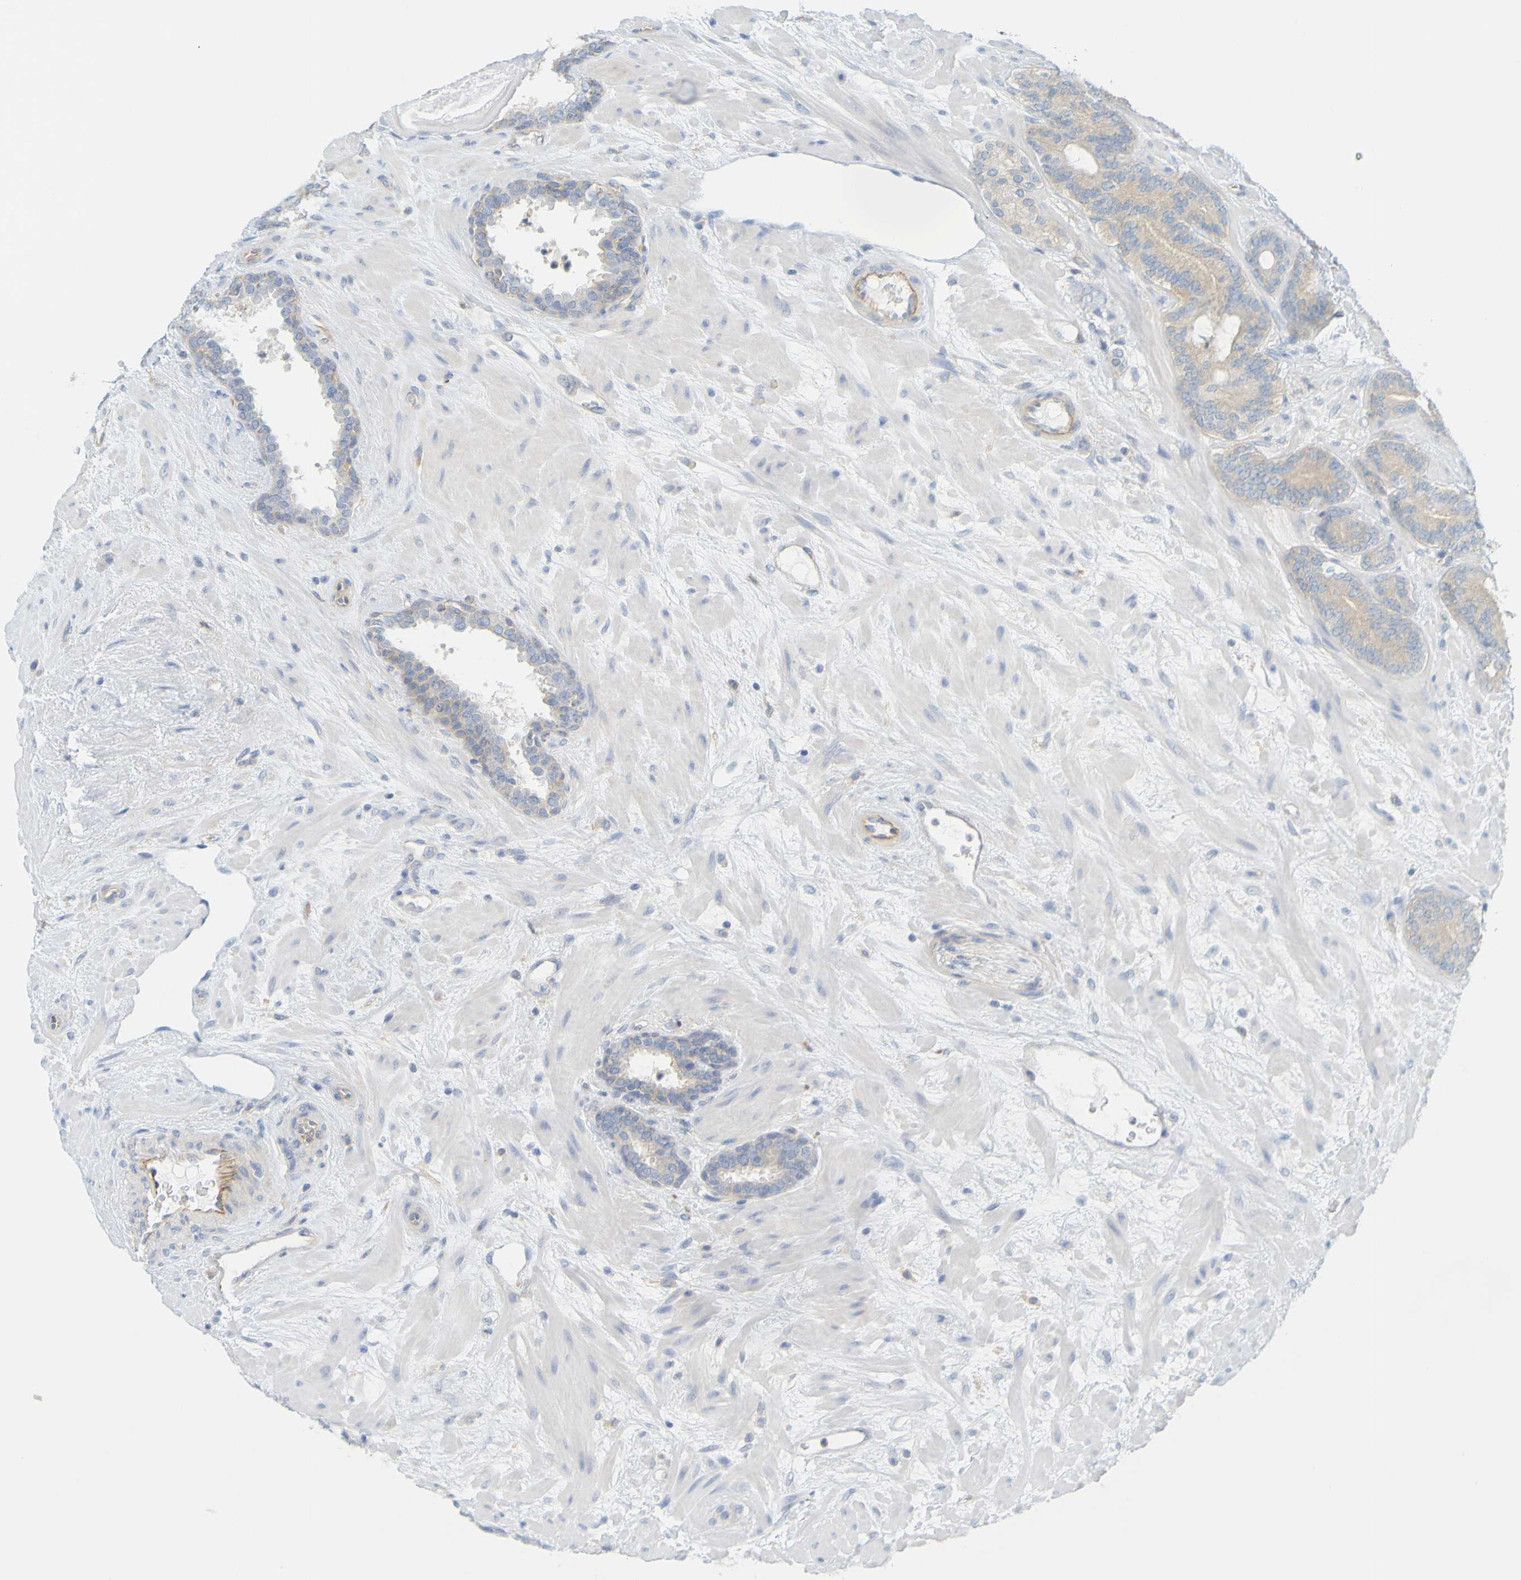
{"staining": {"intensity": "moderate", "quantity": ">75%", "location": "cytoplasmic/membranous"}, "tissue": "prostate cancer", "cell_type": "Tumor cells", "image_type": "cancer", "snomed": [{"axis": "morphology", "description": "Adenocarcinoma, Low grade"}, {"axis": "topography", "description": "Prostate"}], "caption": "Human prostate cancer stained with a protein marker displays moderate staining in tumor cells.", "gene": "APPL1", "patient": {"sex": "male", "age": 63}}